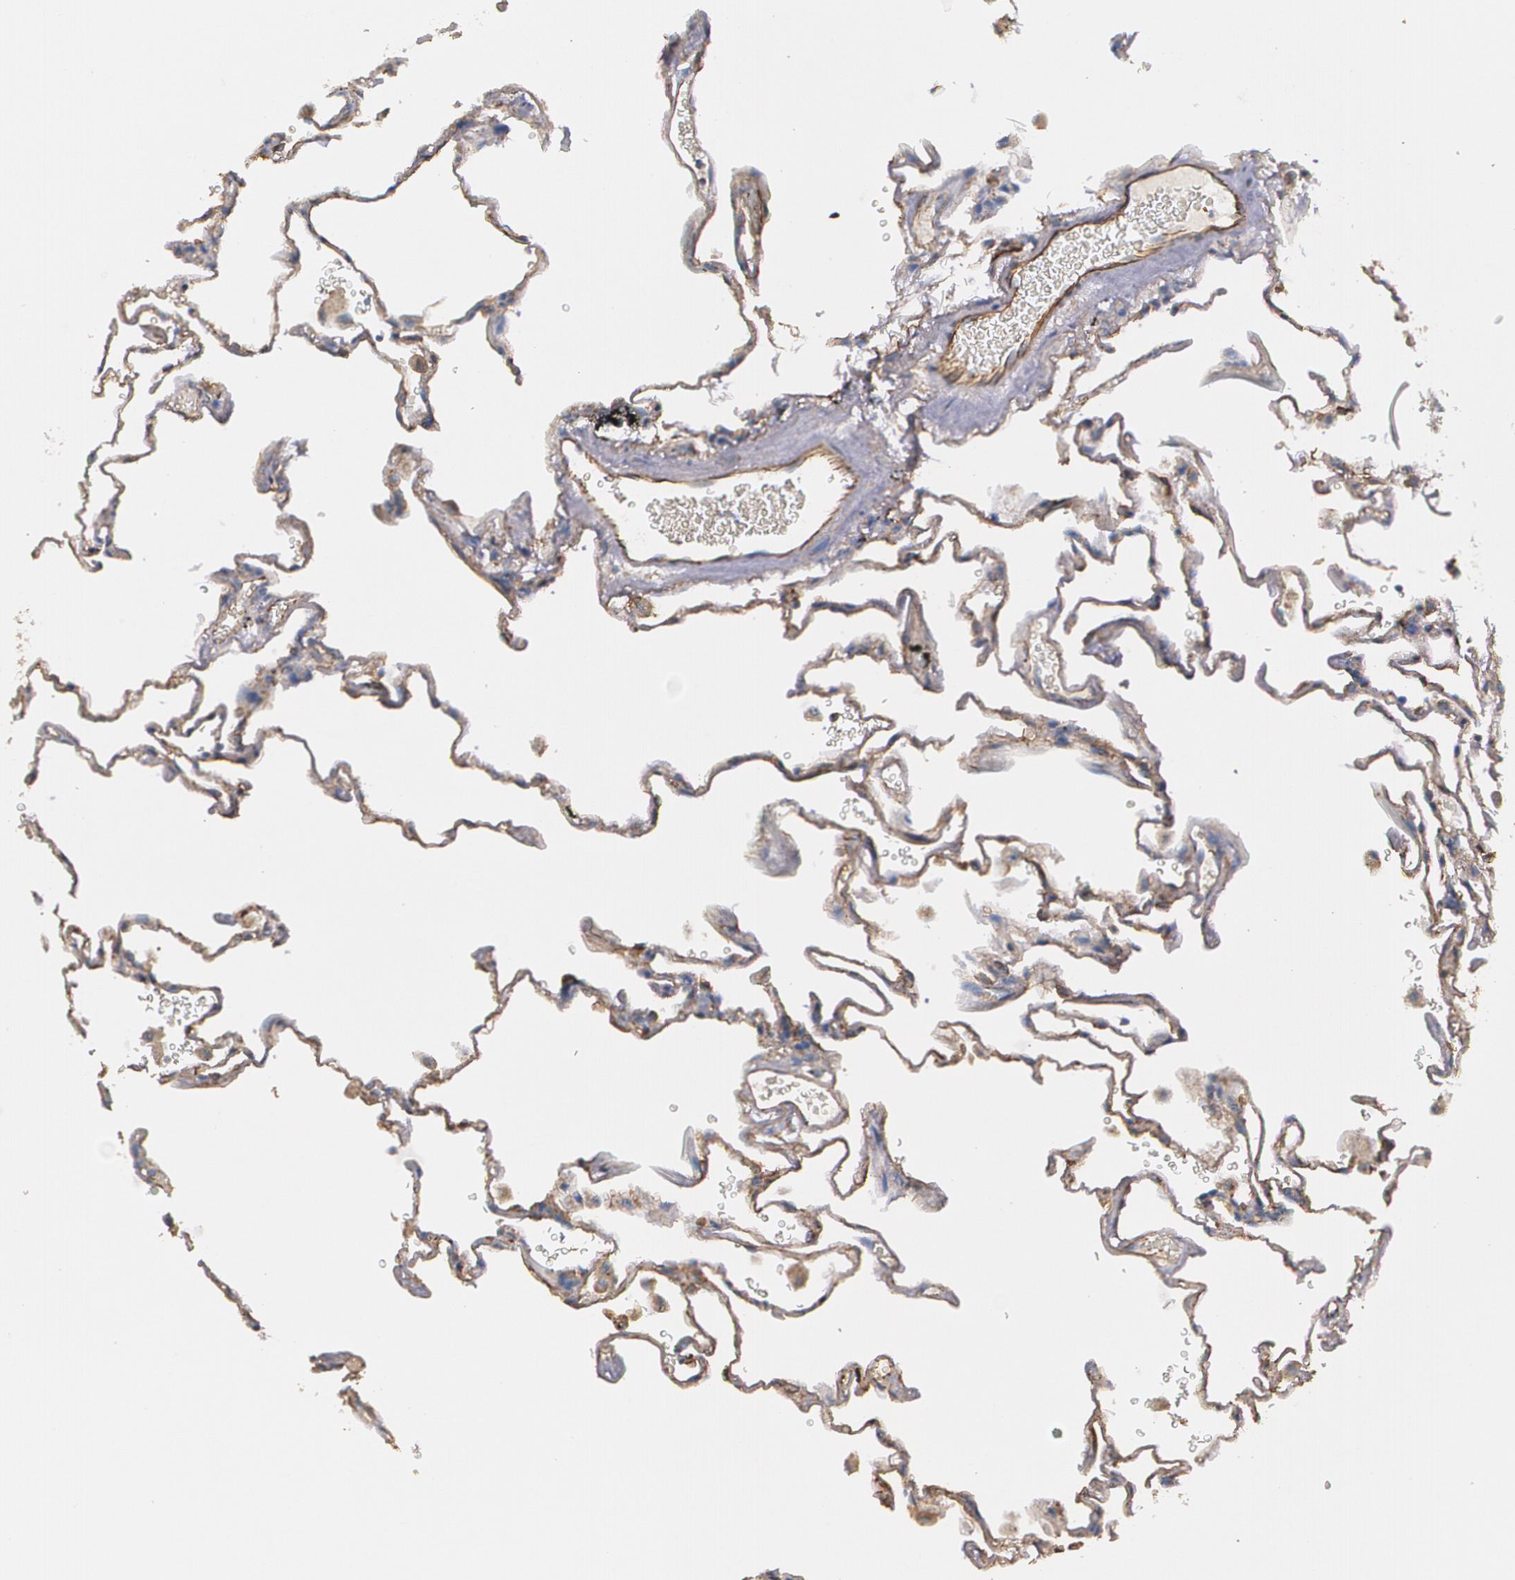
{"staining": {"intensity": "moderate", "quantity": ">75%", "location": "cytoplasmic/membranous"}, "tissue": "lung", "cell_type": "Alveolar cells", "image_type": "normal", "snomed": [{"axis": "morphology", "description": "Normal tissue, NOS"}, {"axis": "morphology", "description": "Inflammation, NOS"}, {"axis": "topography", "description": "Lung"}], "caption": "Brown immunohistochemical staining in normal lung demonstrates moderate cytoplasmic/membranous staining in about >75% of alveolar cells.", "gene": "TJP1", "patient": {"sex": "male", "age": 69}}